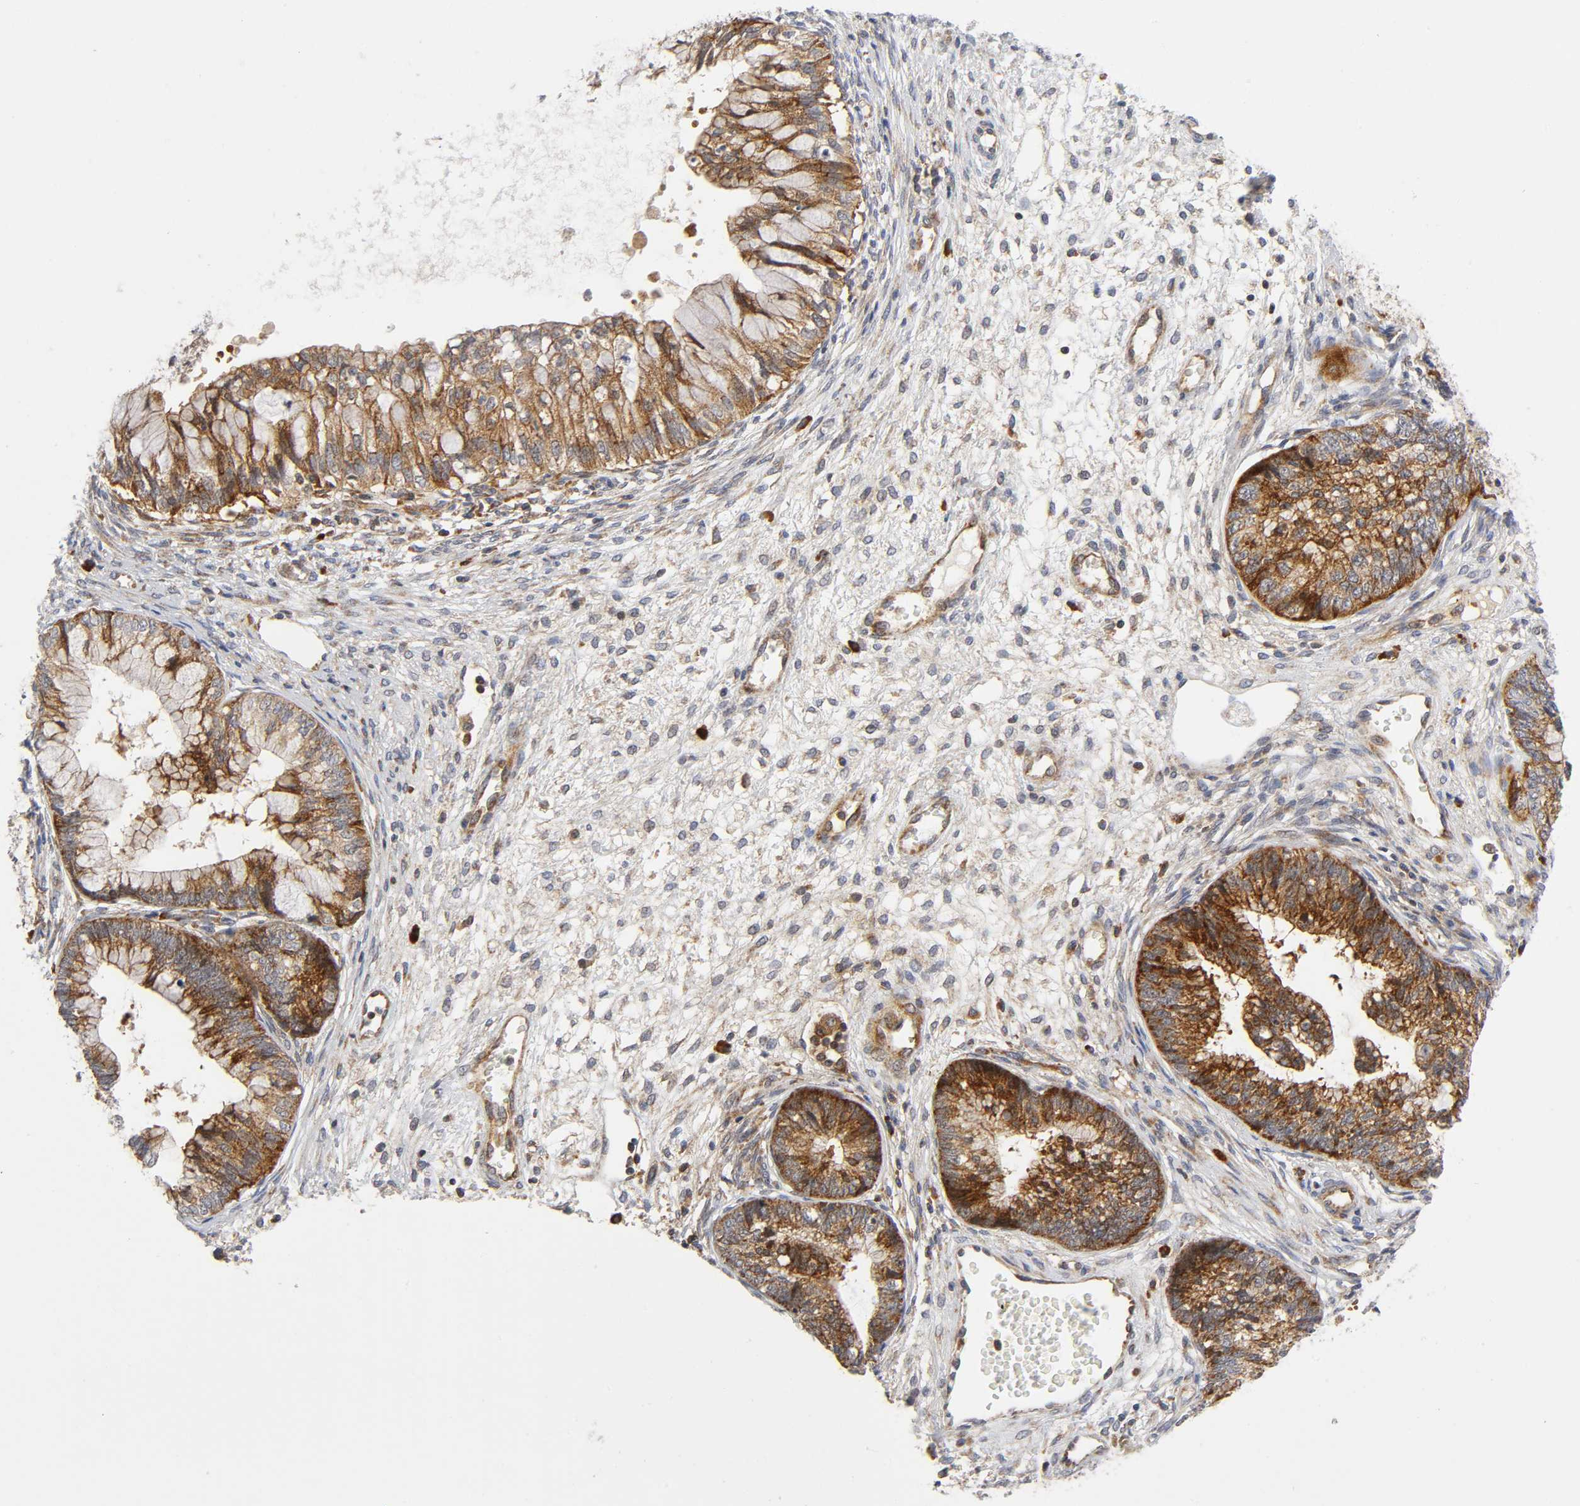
{"staining": {"intensity": "strong", "quantity": ">75%", "location": "cytoplasmic/membranous"}, "tissue": "cervical cancer", "cell_type": "Tumor cells", "image_type": "cancer", "snomed": [{"axis": "morphology", "description": "Adenocarcinoma, NOS"}, {"axis": "topography", "description": "Cervix"}], "caption": "The photomicrograph exhibits staining of cervical cancer (adenocarcinoma), revealing strong cytoplasmic/membranous protein staining (brown color) within tumor cells.", "gene": "EIF5", "patient": {"sex": "female", "age": 44}}